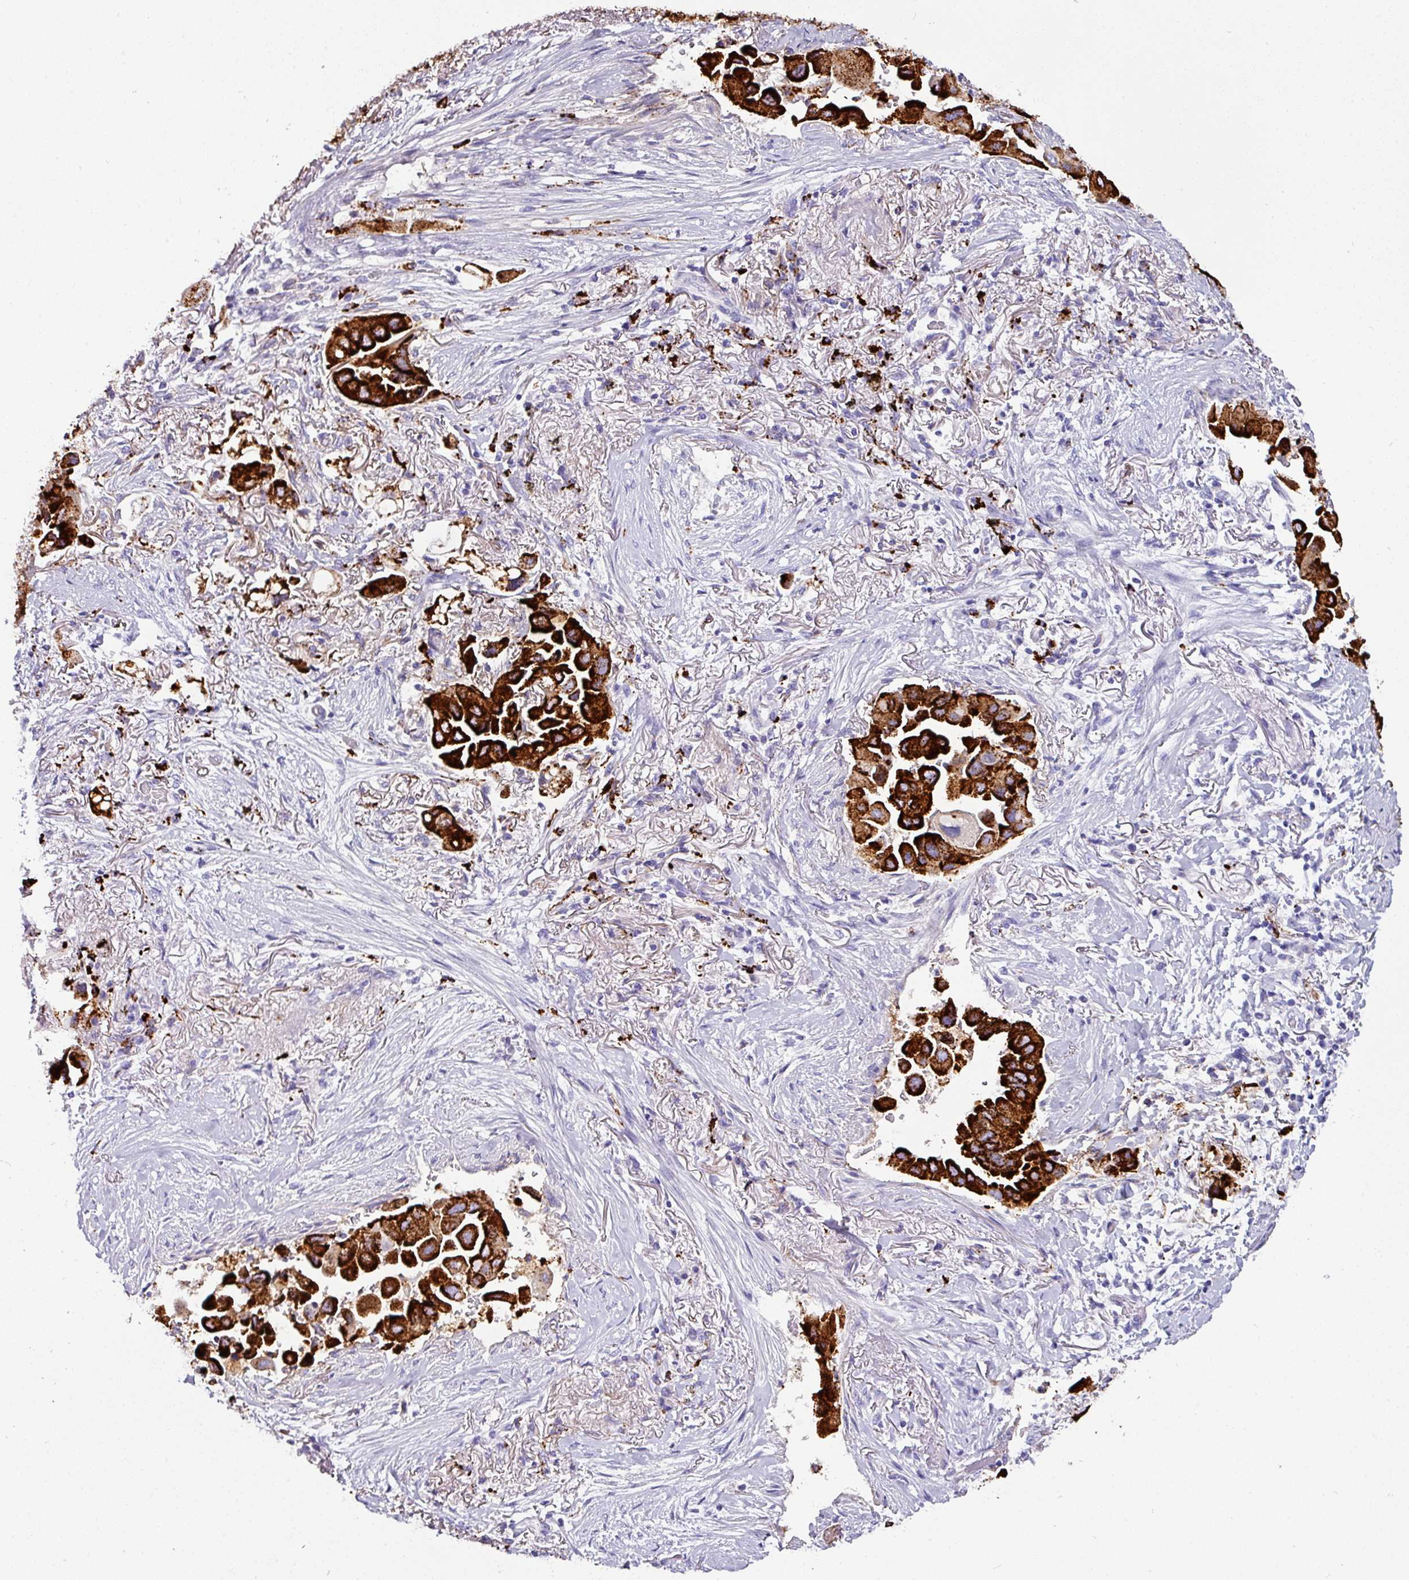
{"staining": {"intensity": "strong", "quantity": ">75%", "location": "cytoplasmic/membranous"}, "tissue": "lung cancer", "cell_type": "Tumor cells", "image_type": "cancer", "snomed": [{"axis": "morphology", "description": "Adenocarcinoma, NOS"}, {"axis": "topography", "description": "Lung"}], "caption": "Strong cytoplasmic/membranous positivity is identified in about >75% of tumor cells in lung cancer.", "gene": "NAPSA", "patient": {"sex": "female", "age": 76}}